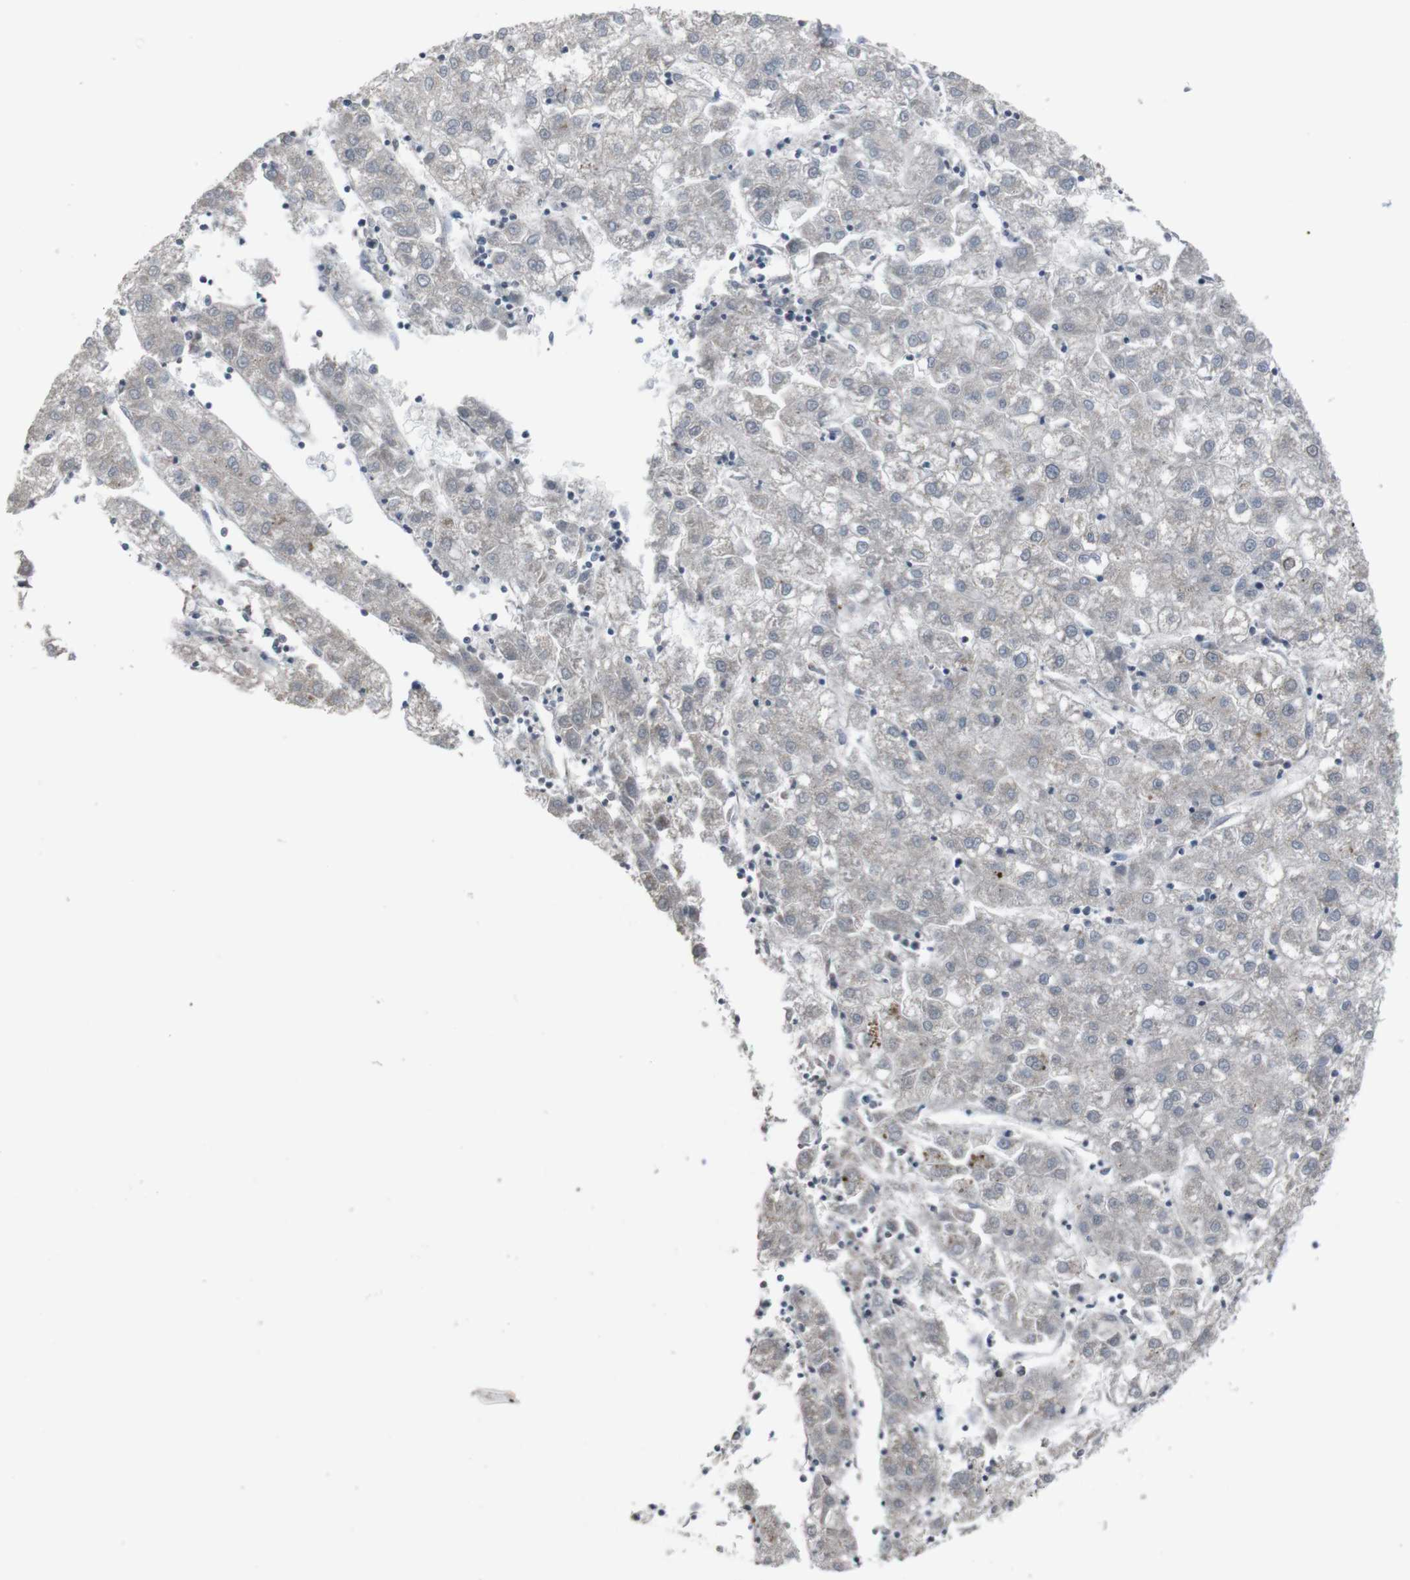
{"staining": {"intensity": "strong", "quantity": "<25%", "location": "cytoplasmic/membranous"}, "tissue": "liver cancer", "cell_type": "Tumor cells", "image_type": "cancer", "snomed": [{"axis": "morphology", "description": "Carcinoma, Hepatocellular, NOS"}, {"axis": "topography", "description": "Liver"}], "caption": "Human liver cancer (hepatocellular carcinoma) stained for a protein (brown) displays strong cytoplasmic/membranous positive expression in approximately <25% of tumor cells.", "gene": "EFNA5", "patient": {"sex": "male", "age": 72}}